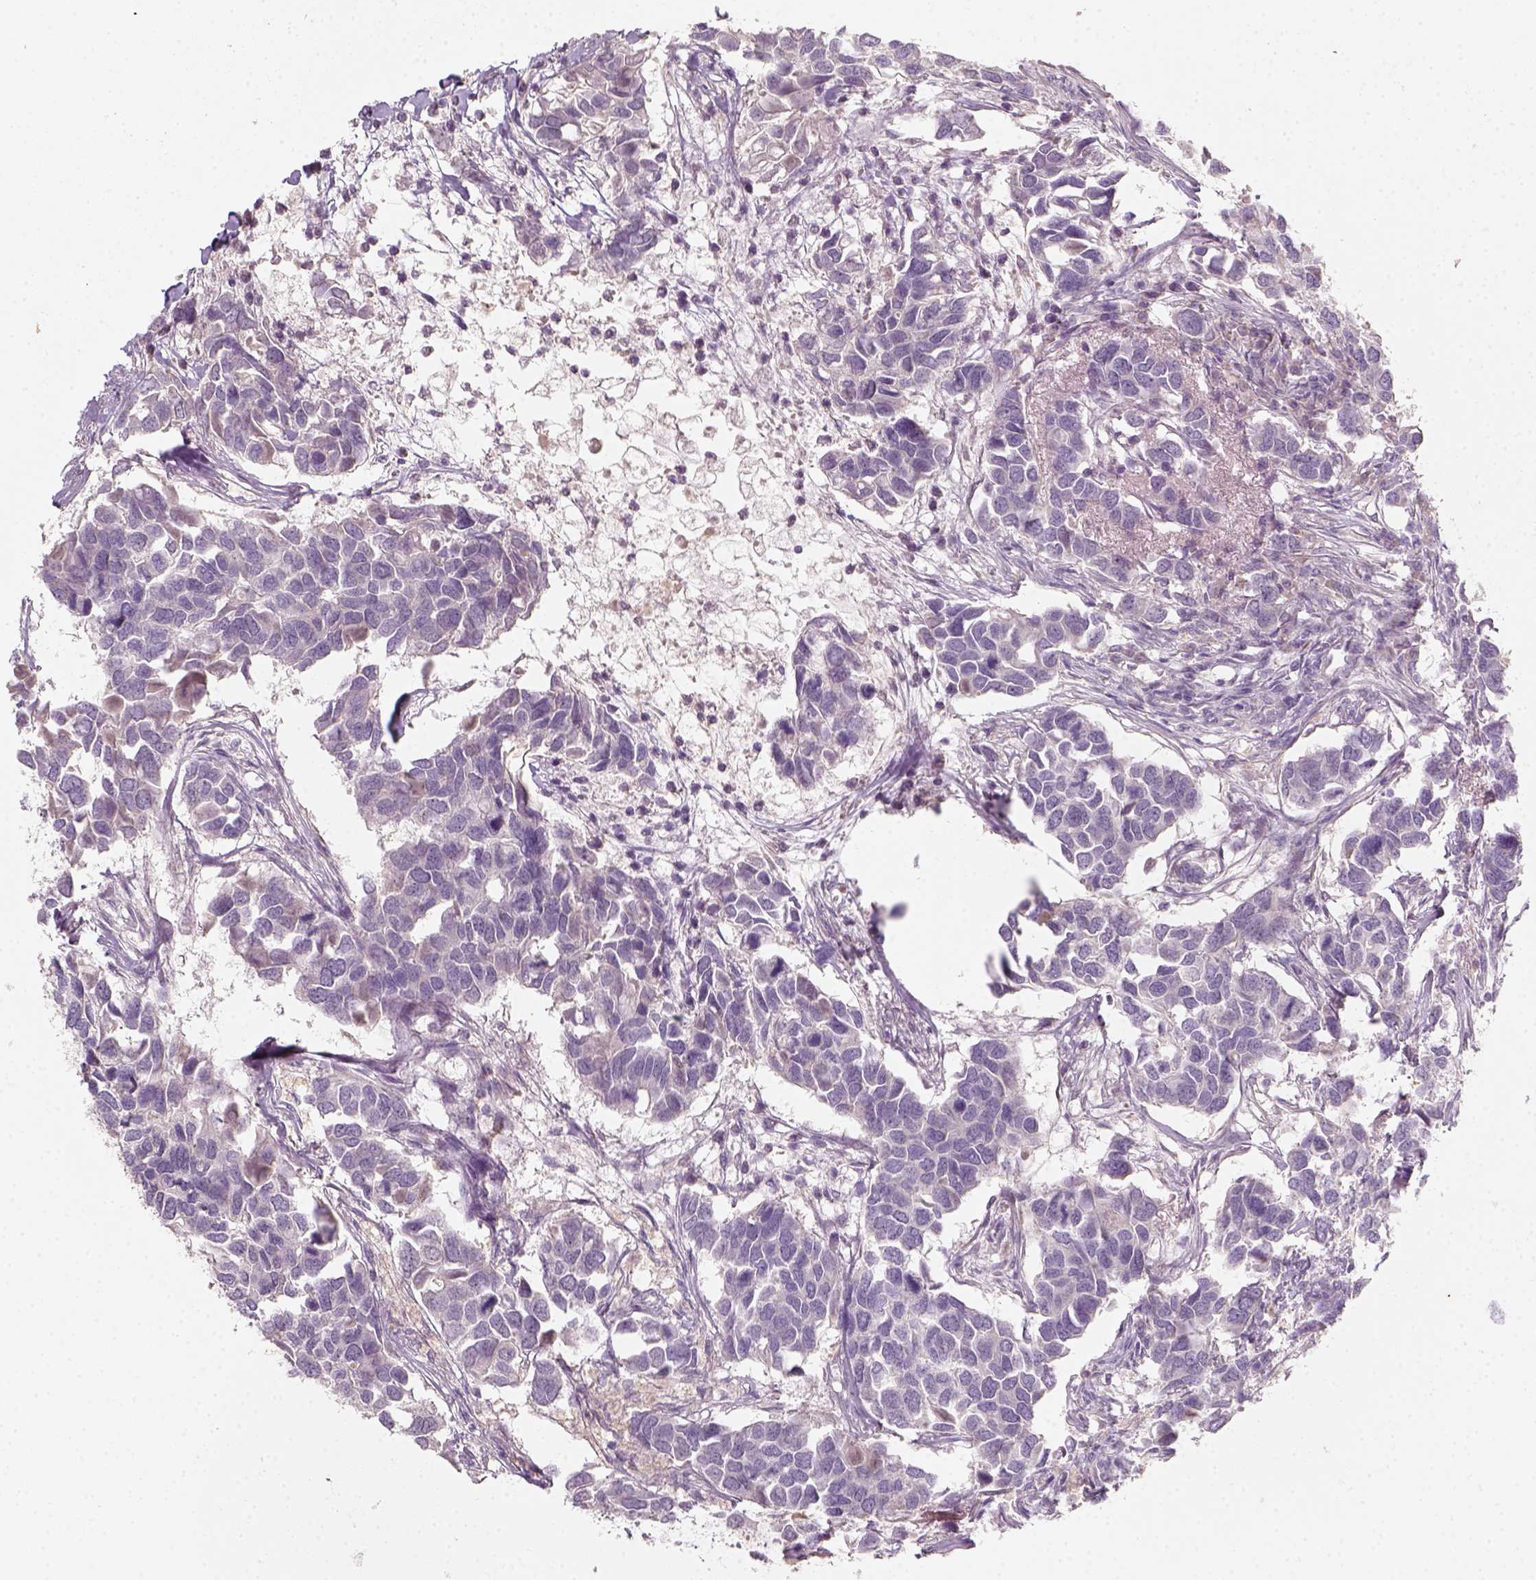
{"staining": {"intensity": "negative", "quantity": "none", "location": "none"}, "tissue": "breast cancer", "cell_type": "Tumor cells", "image_type": "cancer", "snomed": [{"axis": "morphology", "description": "Duct carcinoma"}, {"axis": "topography", "description": "Breast"}], "caption": "The micrograph displays no significant positivity in tumor cells of breast cancer (invasive ductal carcinoma).", "gene": "AQP9", "patient": {"sex": "female", "age": 83}}